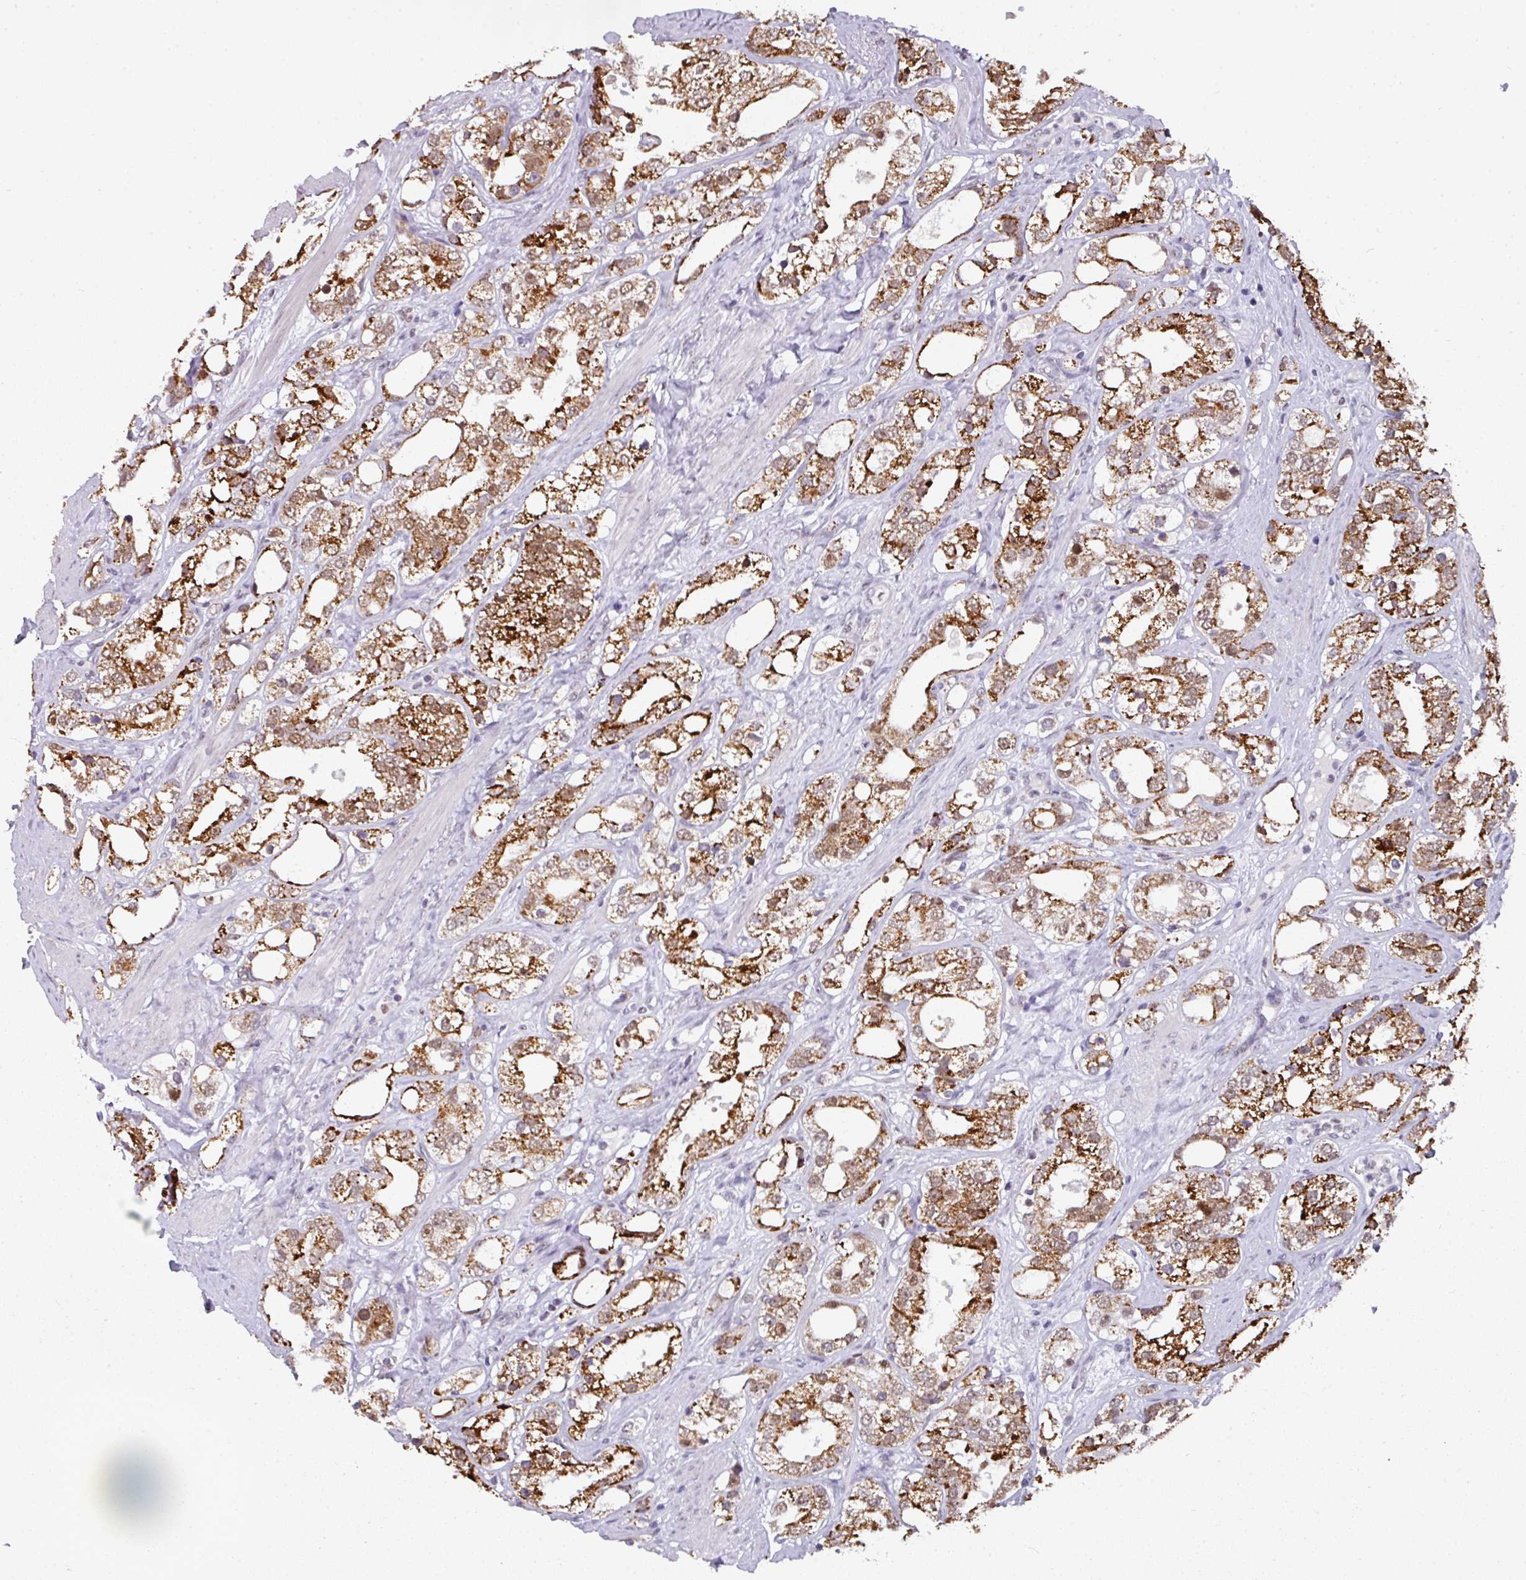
{"staining": {"intensity": "moderate", "quantity": ">75%", "location": "cytoplasmic/membranous,nuclear"}, "tissue": "prostate cancer", "cell_type": "Tumor cells", "image_type": "cancer", "snomed": [{"axis": "morphology", "description": "Adenocarcinoma, NOS"}, {"axis": "topography", "description": "Prostate"}], "caption": "Adenocarcinoma (prostate) was stained to show a protein in brown. There is medium levels of moderate cytoplasmic/membranous and nuclear staining in about >75% of tumor cells. (Stains: DAB (3,3'-diaminobenzidine) in brown, nuclei in blue, Microscopy: brightfield microscopy at high magnification).", "gene": "RAD50", "patient": {"sex": "male", "age": 79}}